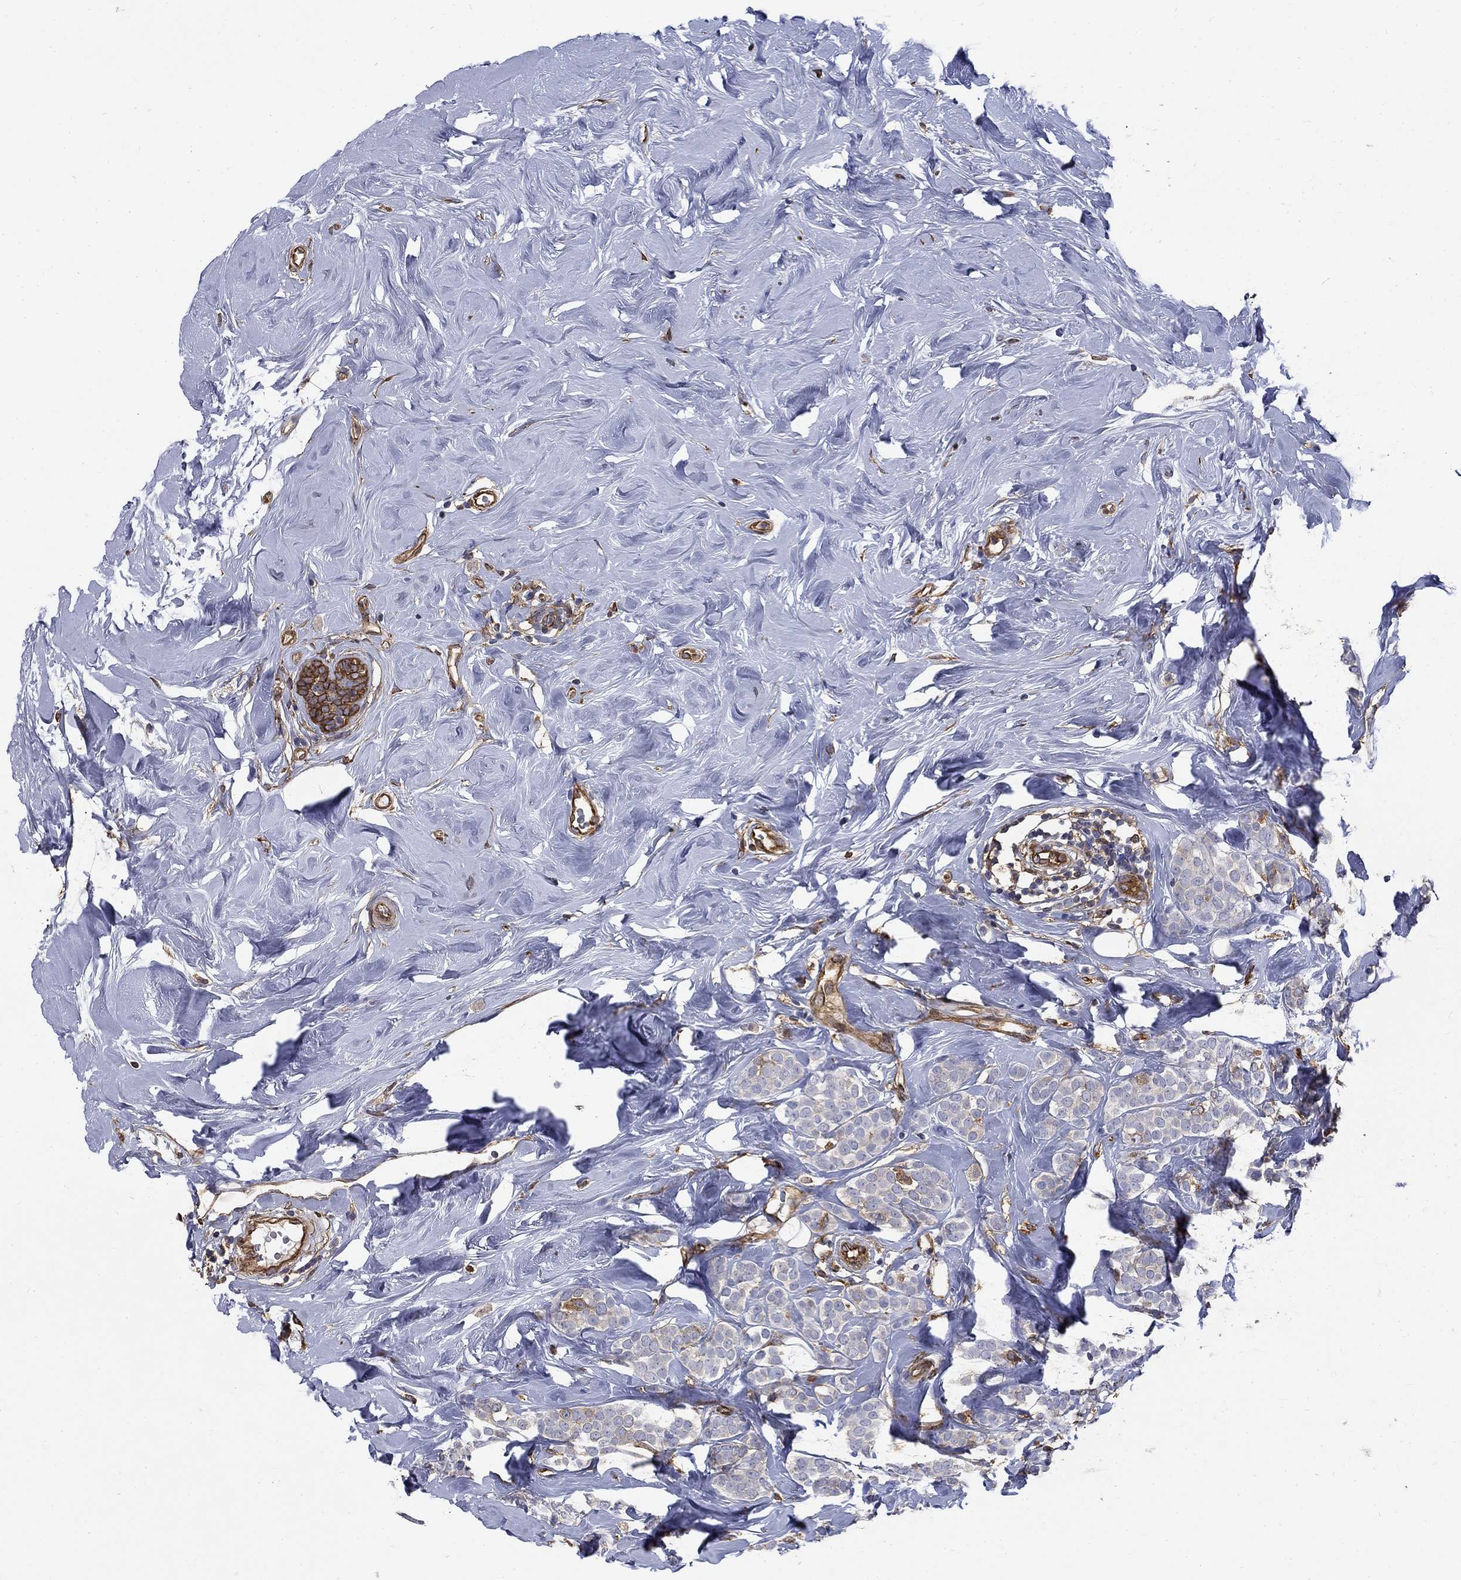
{"staining": {"intensity": "moderate", "quantity": "<25%", "location": "cytoplasmic/membranous"}, "tissue": "breast cancer", "cell_type": "Tumor cells", "image_type": "cancer", "snomed": [{"axis": "morphology", "description": "Lobular carcinoma"}, {"axis": "topography", "description": "Breast"}], "caption": "Protein positivity by immunohistochemistry displays moderate cytoplasmic/membranous staining in approximately <25% of tumor cells in lobular carcinoma (breast).", "gene": "DPYSL2", "patient": {"sex": "female", "age": 49}}